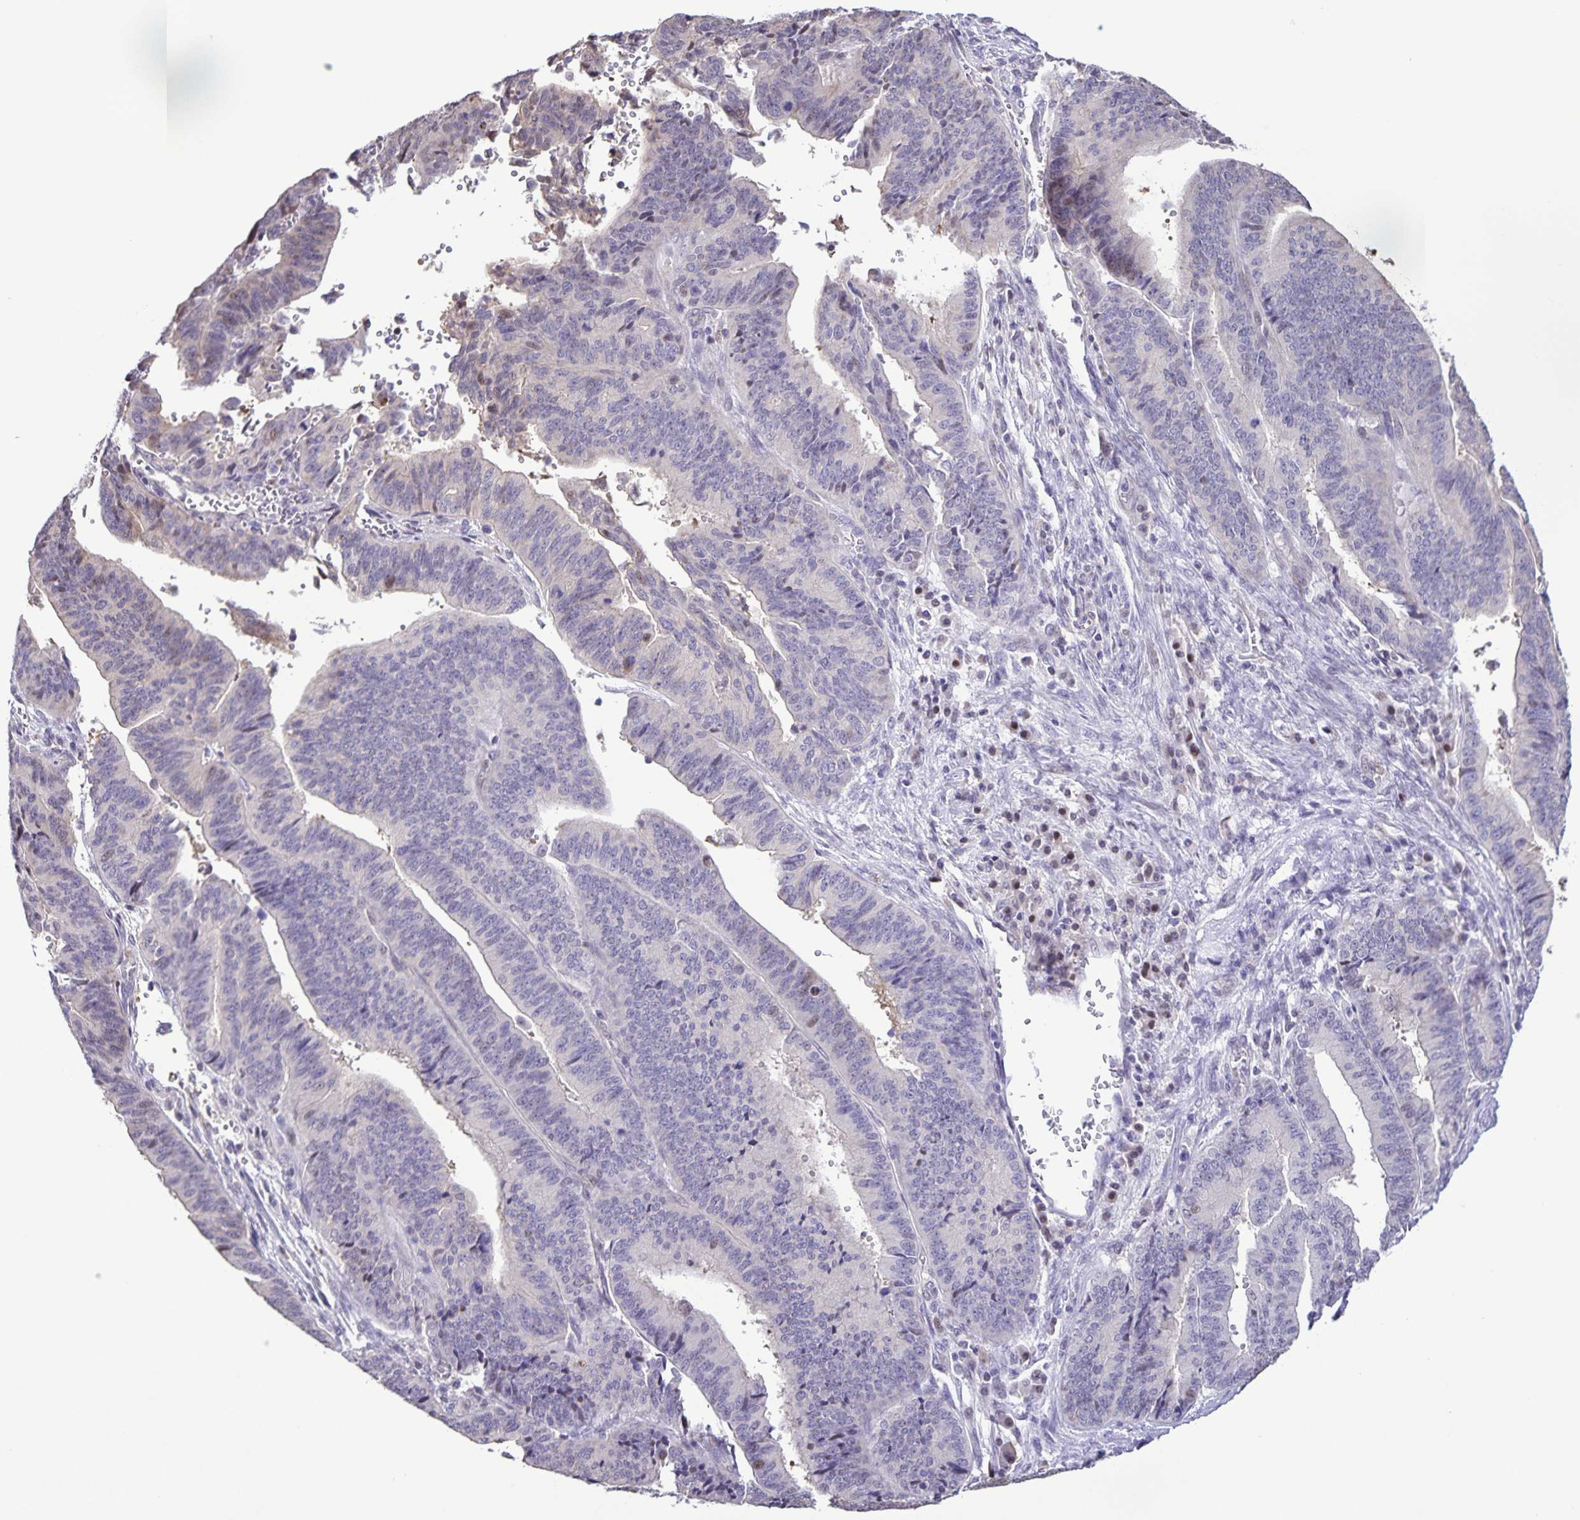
{"staining": {"intensity": "negative", "quantity": "none", "location": "none"}, "tissue": "endometrial cancer", "cell_type": "Tumor cells", "image_type": "cancer", "snomed": [{"axis": "morphology", "description": "Adenocarcinoma, NOS"}, {"axis": "topography", "description": "Endometrium"}], "caption": "Tumor cells are negative for protein expression in human endometrial cancer (adenocarcinoma). The staining is performed using DAB brown chromogen with nuclei counter-stained in using hematoxylin.", "gene": "ONECUT2", "patient": {"sex": "female", "age": 65}}